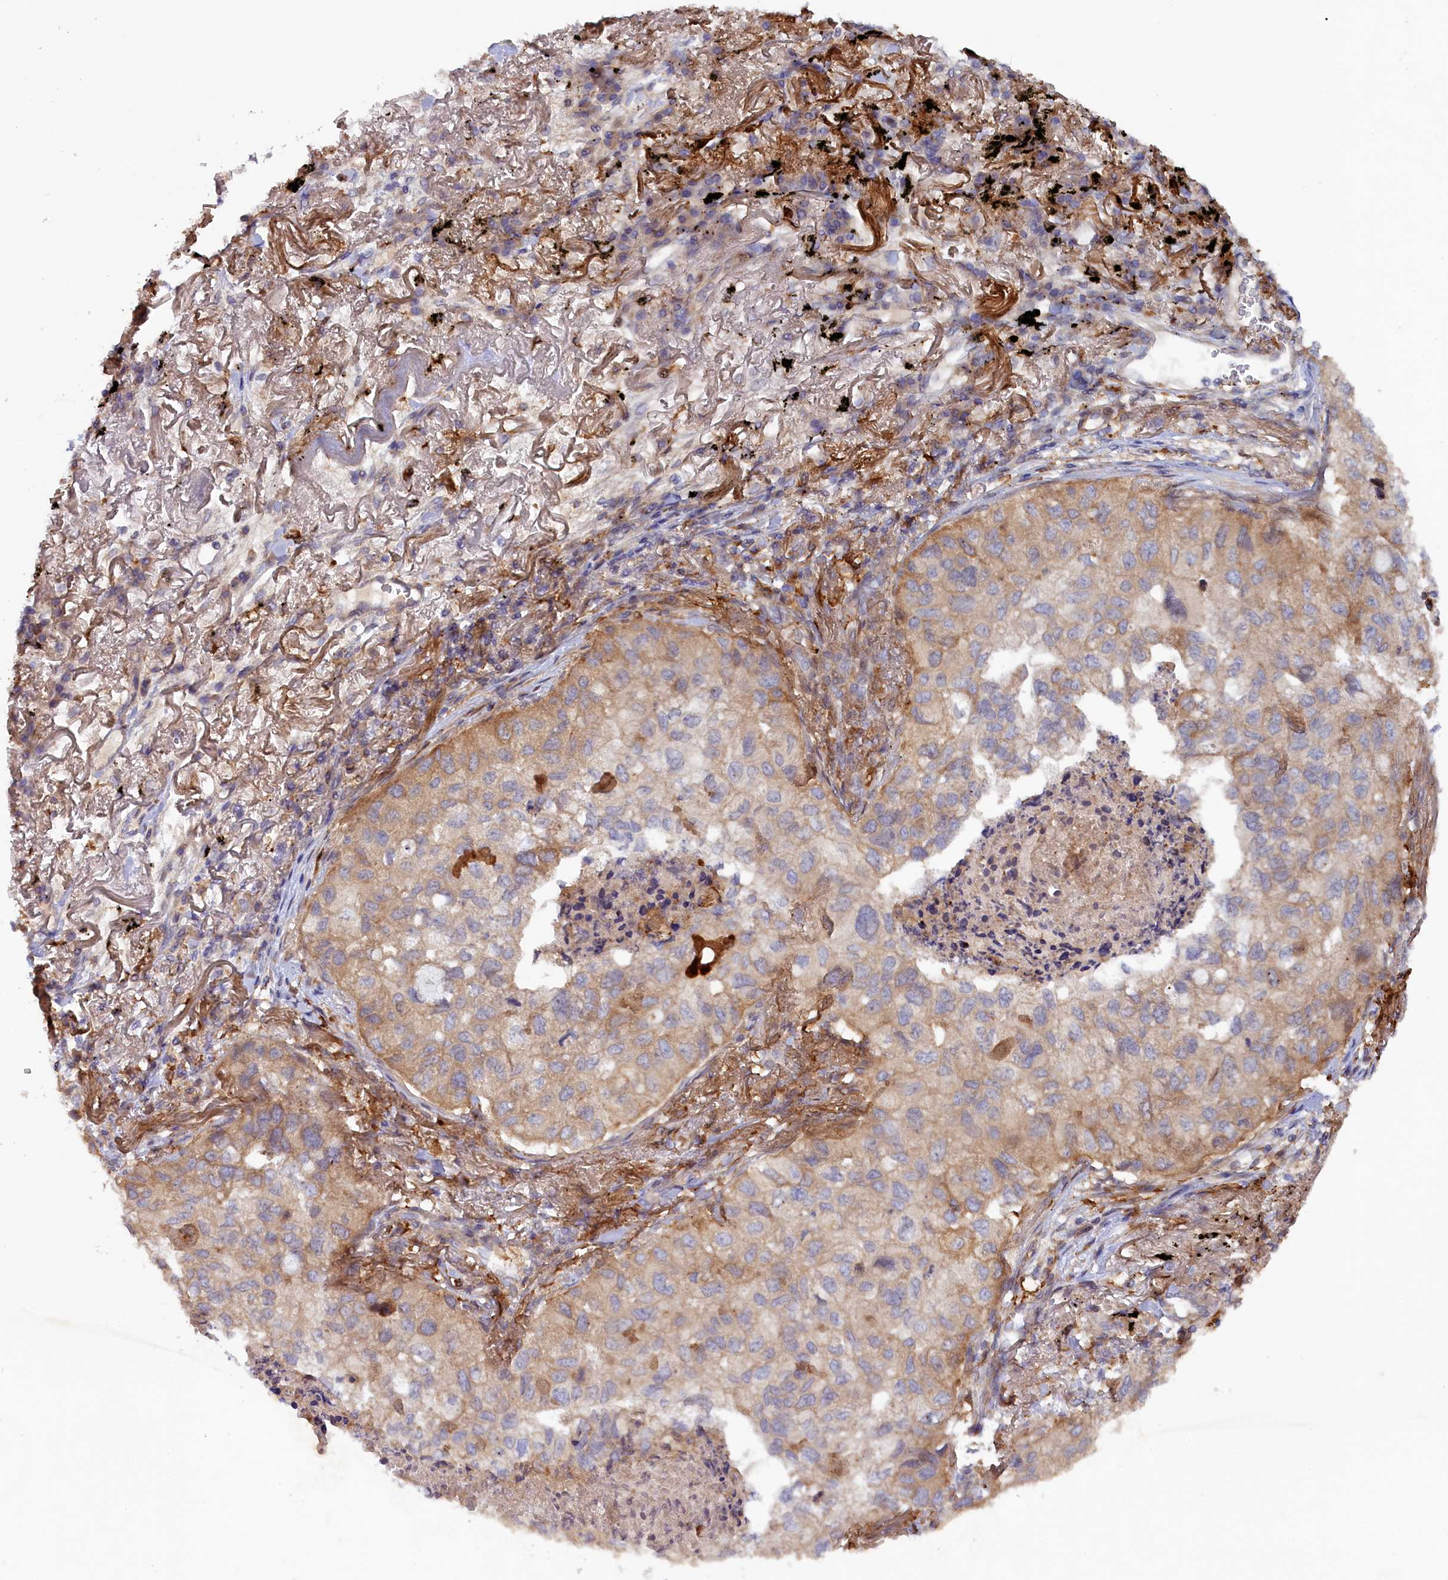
{"staining": {"intensity": "weak", "quantity": "<25%", "location": "cytoplasmic/membranous"}, "tissue": "lung cancer", "cell_type": "Tumor cells", "image_type": "cancer", "snomed": [{"axis": "morphology", "description": "Adenocarcinoma, NOS"}, {"axis": "topography", "description": "Lung"}], "caption": "Lung cancer (adenocarcinoma) stained for a protein using immunohistochemistry (IHC) shows no staining tumor cells.", "gene": "FERMT1", "patient": {"sex": "male", "age": 65}}